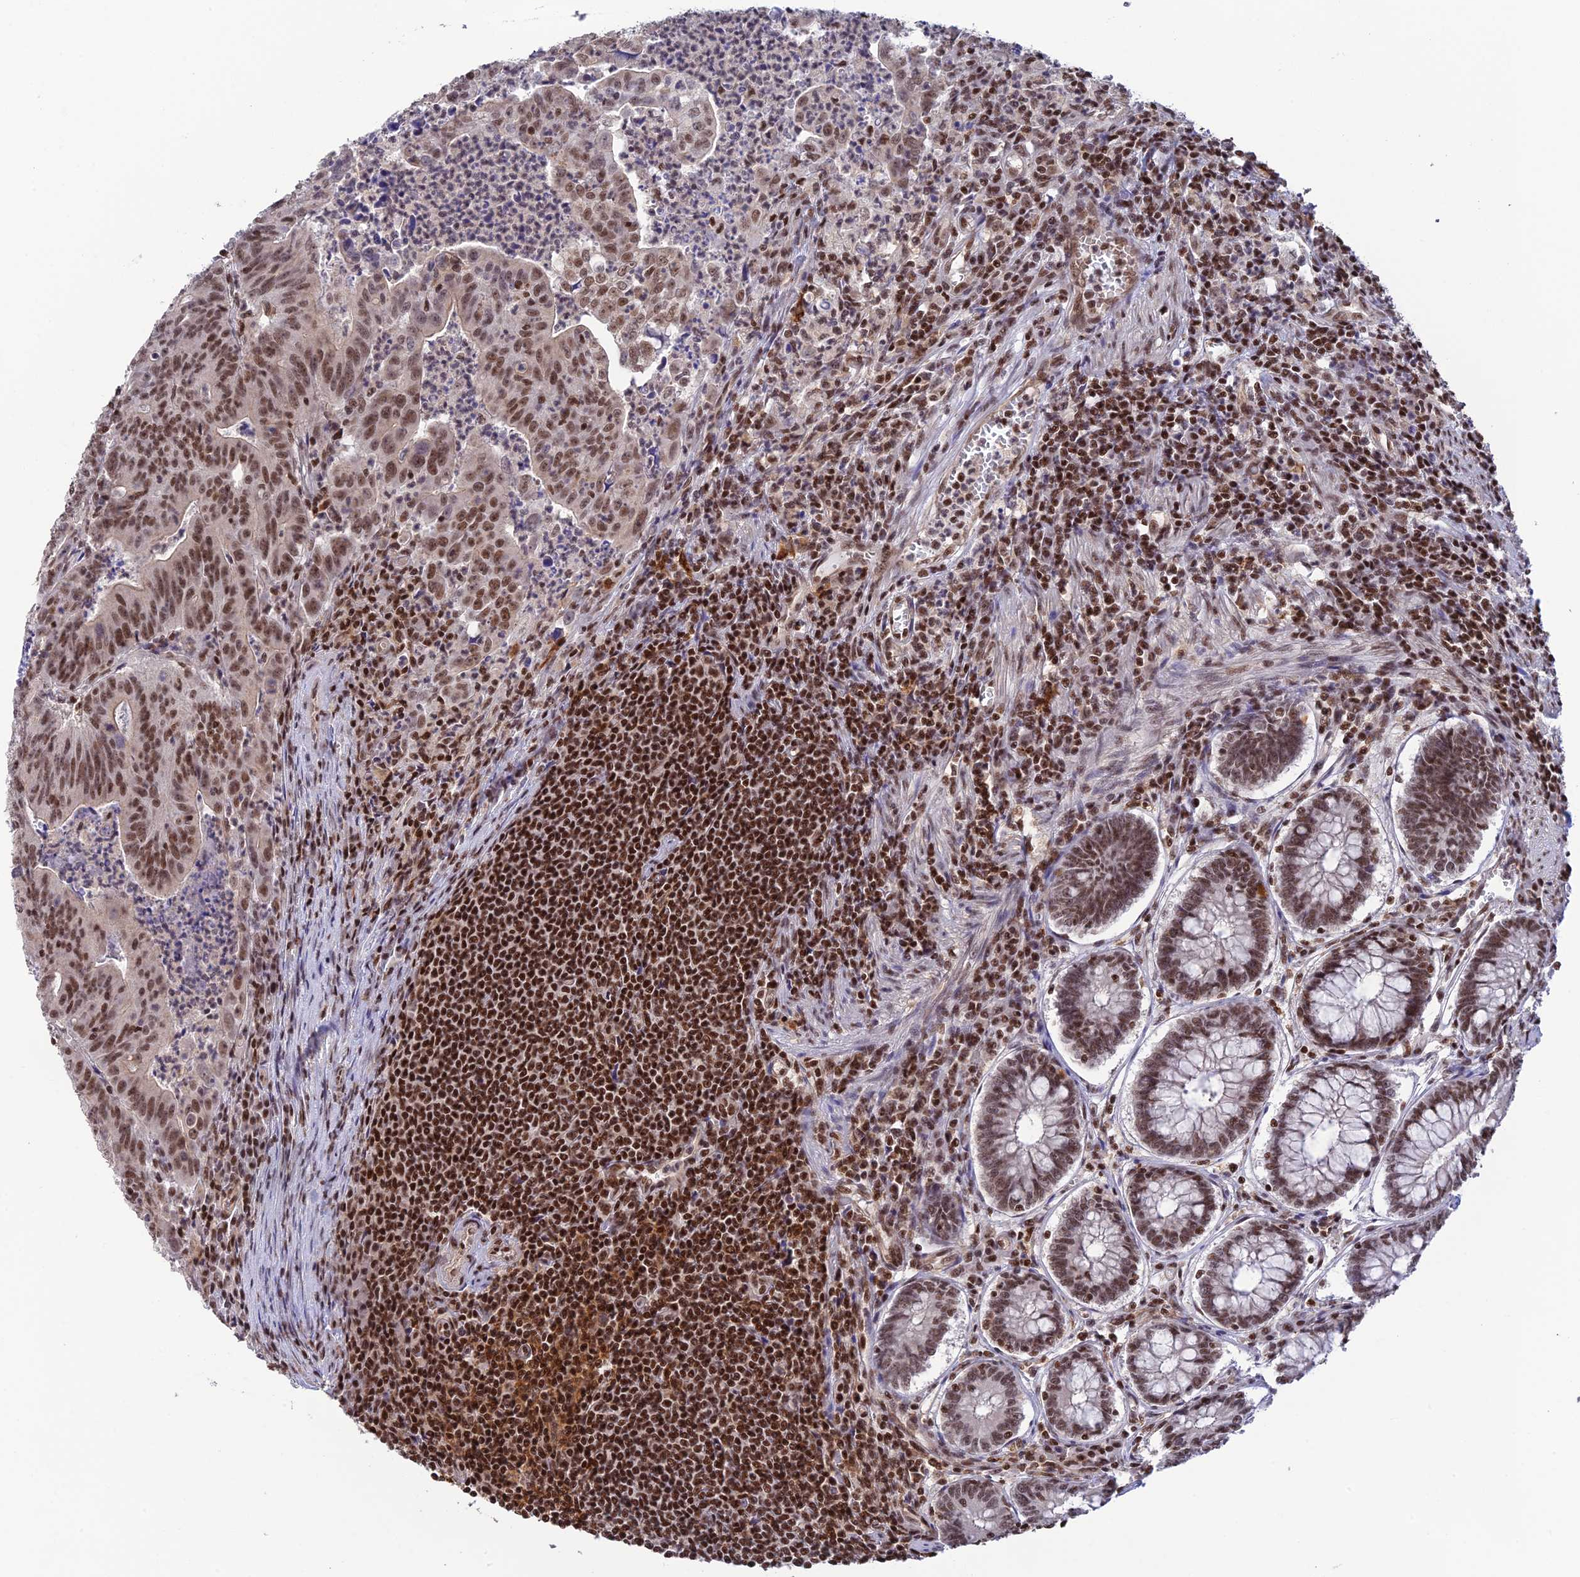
{"staining": {"intensity": "moderate", "quantity": ">75%", "location": "nuclear"}, "tissue": "colorectal cancer", "cell_type": "Tumor cells", "image_type": "cancer", "snomed": [{"axis": "morphology", "description": "Adenocarcinoma, NOS"}, {"axis": "topography", "description": "Rectum"}], "caption": "Brown immunohistochemical staining in human colorectal adenocarcinoma demonstrates moderate nuclear staining in approximately >75% of tumor cells. Ihc stains the protein of interest in brown and the nuclei are stained blue.", "gene": "THAP11", "patient": {"sex": "male", "age": 69}}